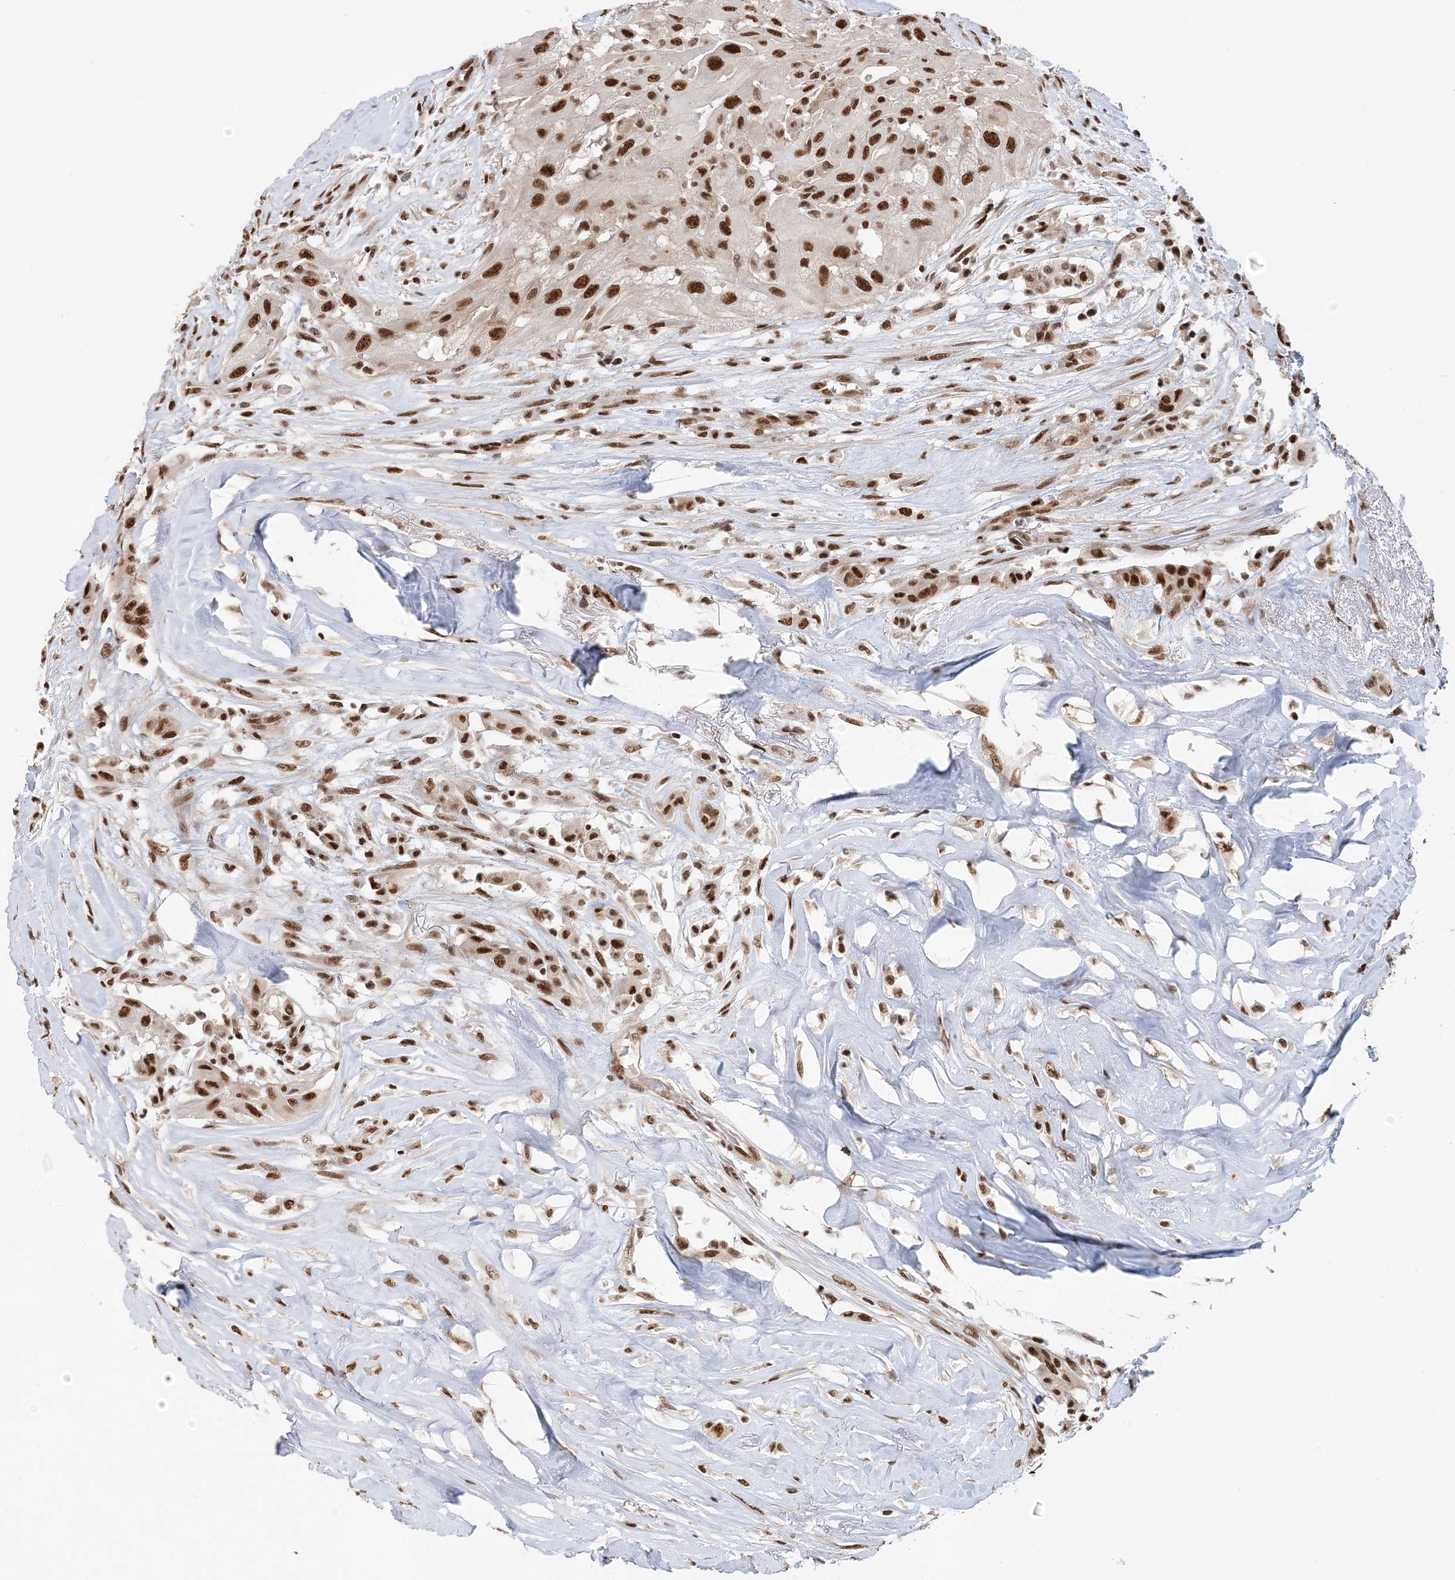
{"staining": {"intensity": "strong", "quantity": ">75%", "location": "nuclear"}, "tissue": "thyroid cancer", "cell_type": "Tumor cells", "image_type": "cancer", "snomed": [{"axis": "morphology", "description": "Papillary adenocarcinoma, NOS"}, {"axis": "topography", "description": "Thyroid gland"}], "caption": "Brown immunohistochemical staining in human papillary adenocarcinoma (thyroid) displays strong nuclear staining in approximately >75% of tumor cells.", "gene": "SEPHS1", "patient": {"sex": "female", "age": 59}}